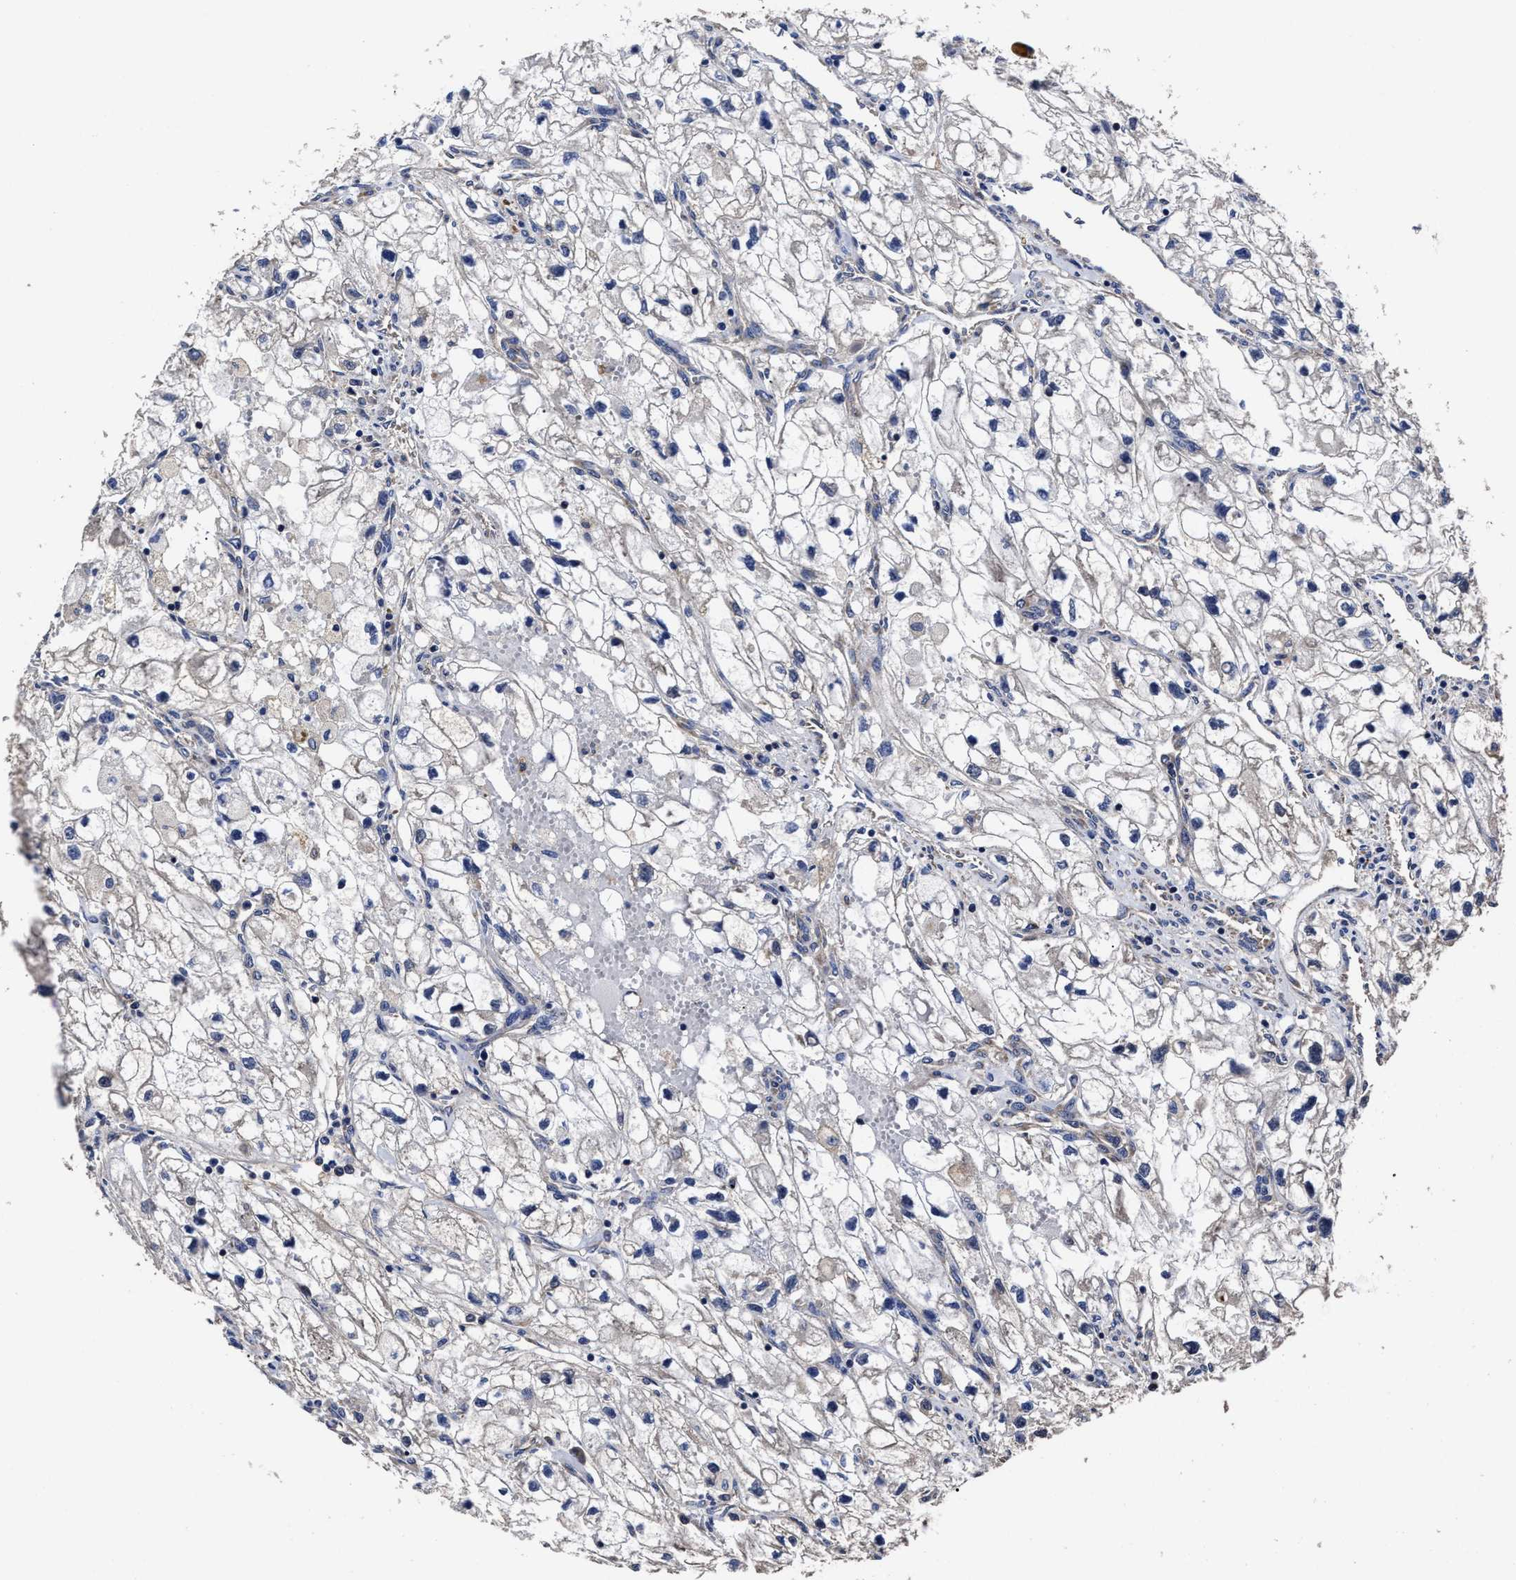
{"staining": {"intensity": "negative", "quantity": "none", "location": "none"}, "tissue": "renal cancer", "cell_type": "Tumor cells", "image_type": "cancer", "snomed": [{"axis": "morphology", "description": "Adenocarcinoma, NOS"}, {"axis": "topography", "description": "Kidney"}], "caption": "This is an immunohistochemistry image of adenocarcinoma (renal). There is no staining in tumor cells.", "gene": "AVEN", "patient": {"sex": "female", "age": 70}}